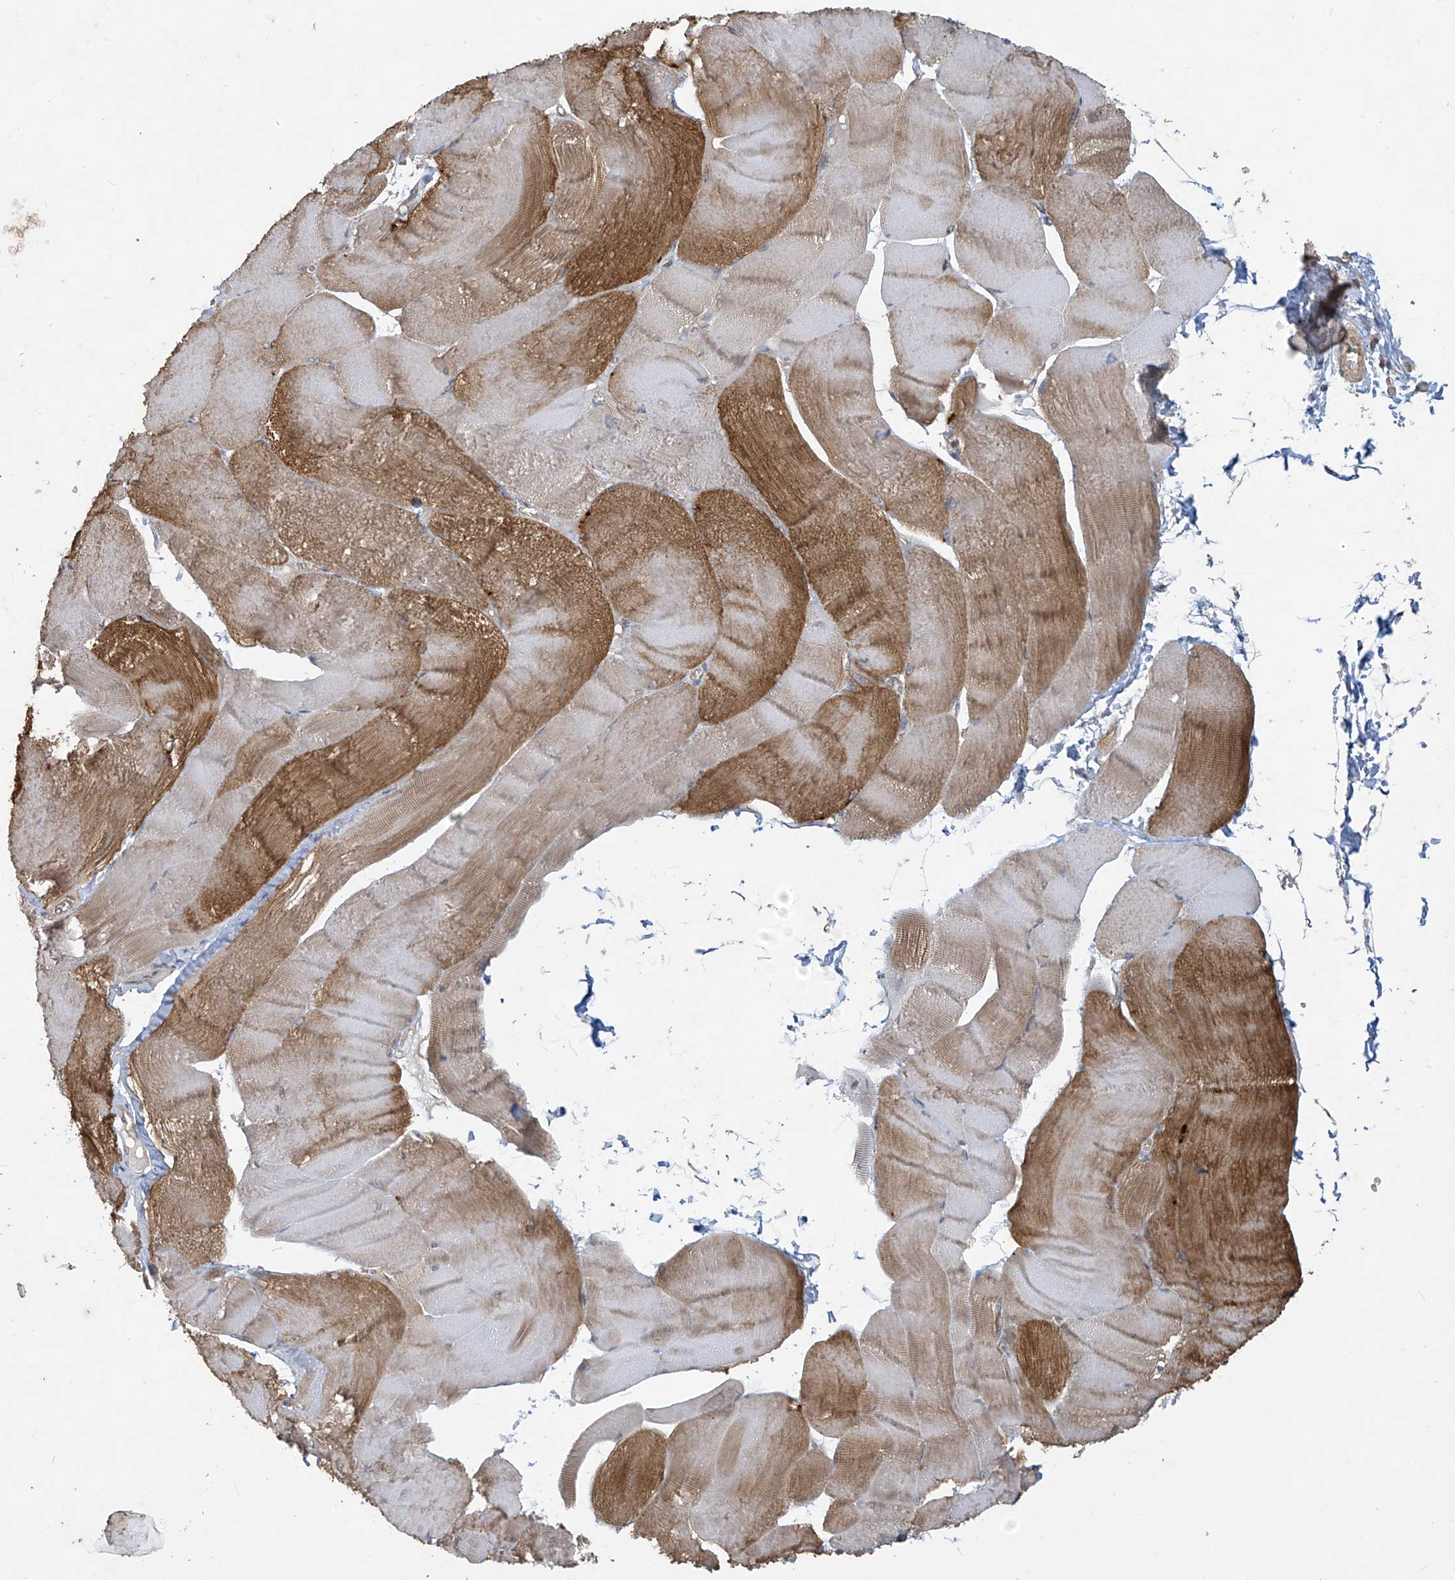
{"staining": {"intensity": "moderate", "quantity": "<25%", "location": "cytoplasmic/membranous"}, "tissue": "skeletal muscle", "cell_type": "Myocytes", "image_type": "normal", "snomed": [{"axis": "morphology", "description": "Normal tissue, NOS"}, {"axis": "morphology", "description": "Basal cell carcinoma"}, {"axis": "topography", "description": "Skeletal muscle"}], "caption": "This is a photomicrograph of immunohistochemistry staining of unremarkable skeletal muscle, which shows moderate staining in the cytoplasmic/membranous of myocytes.", "gene": "DGKQ", "patient": {"sex": "female", "age": 64}}